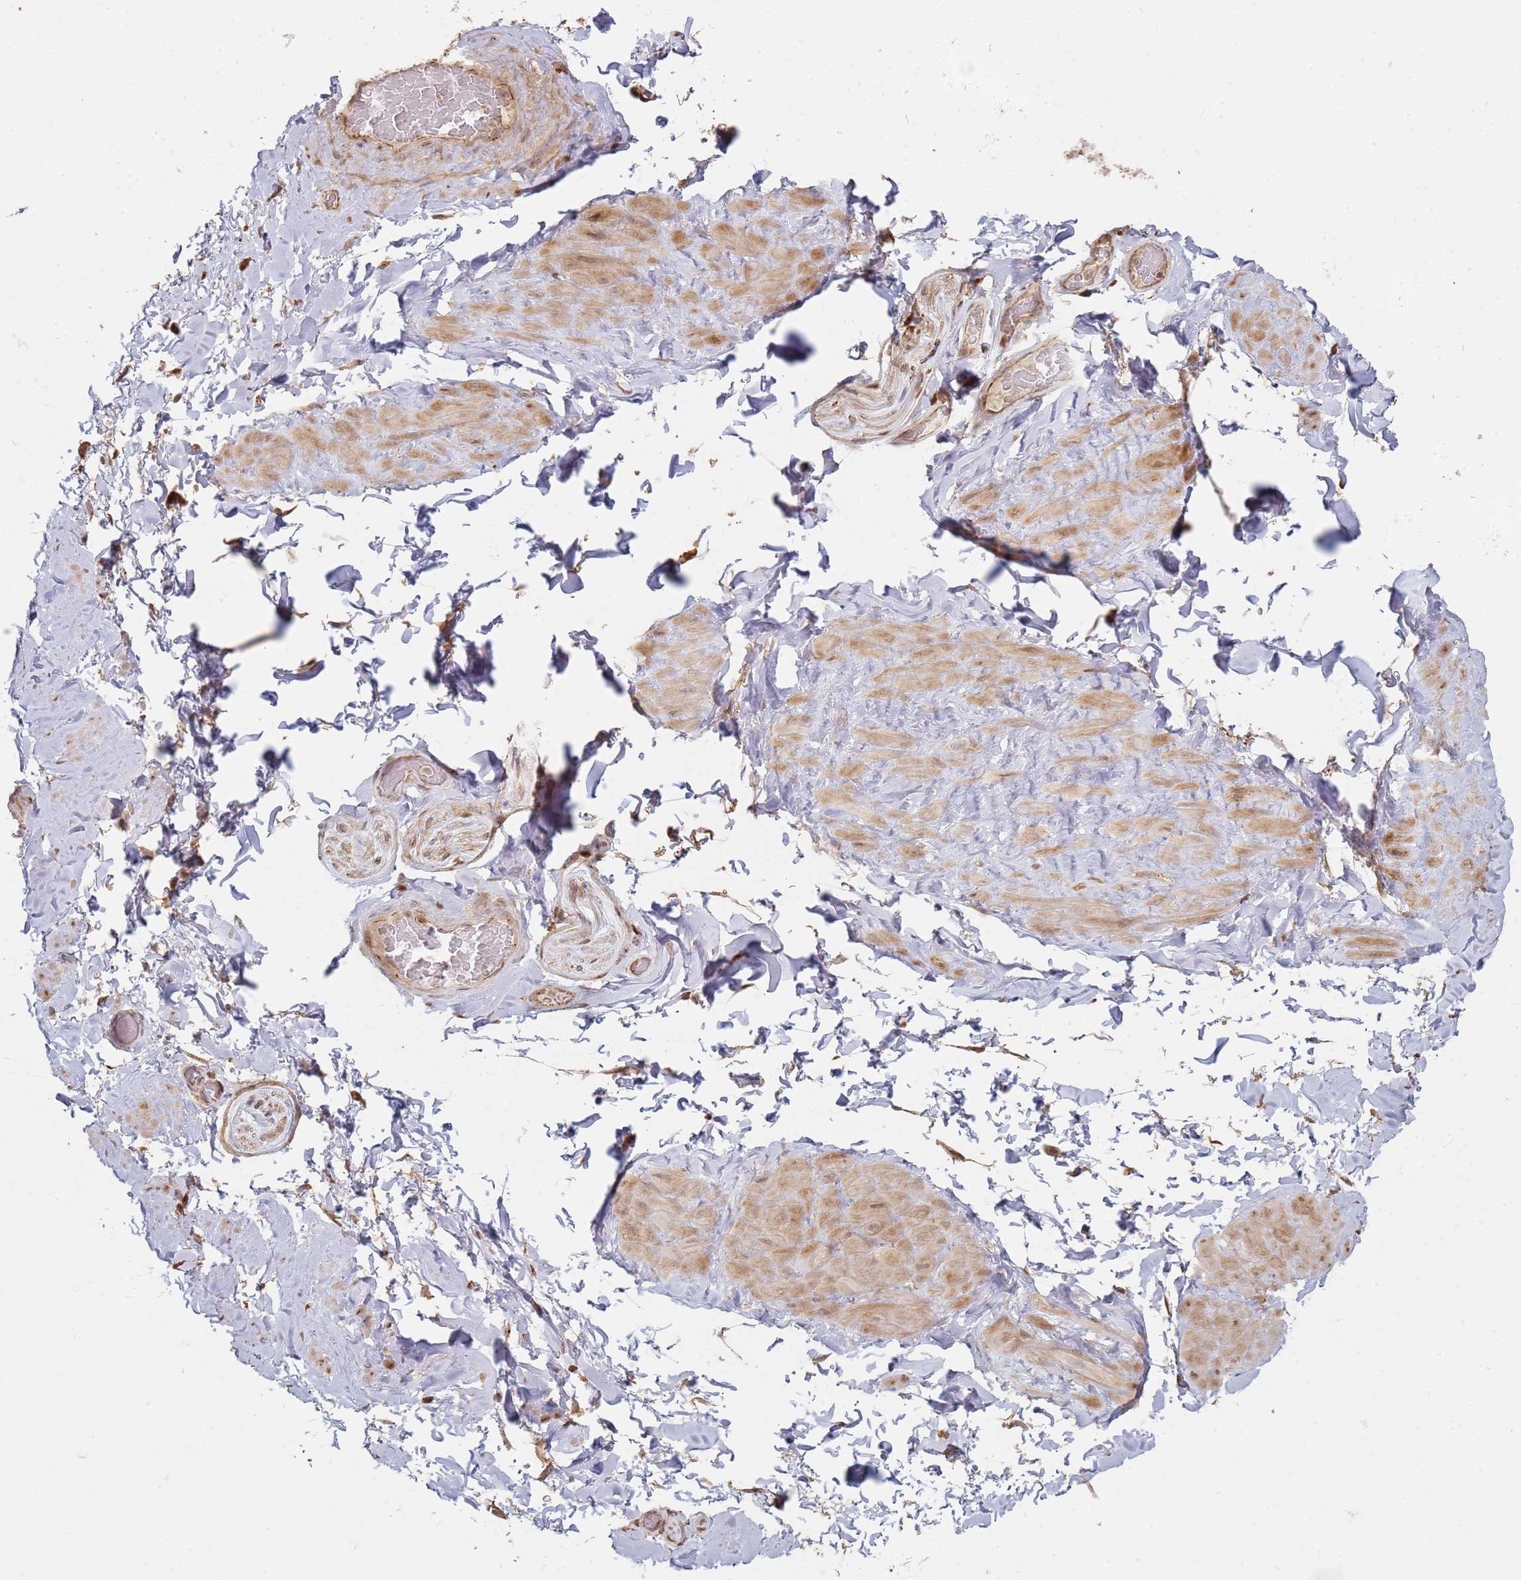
{"staining": {"intensity": "moderate", "quantity": ">75%", "location": "cytoplasmic/membranous"}, "tissue": "adipose tissue", "cell_type": "Adipocytes", "image_type": "normal", "snomed": [{"axis": "morphology", "description": "Normal tissue, NOS"}, {"axis": "topography", "description": "Soft tissue"}, {"axis": "topography", "description": "Vascular tissue"}], "caption": "Immunohistochemical staining of unremarkable human adipose tissue exhibits moderate cytoplasmic/membranous protein staining in approximately >75% of adipocytes.", "gene": "MPEG1", "patient": {"sex": "male", "age": 41}}